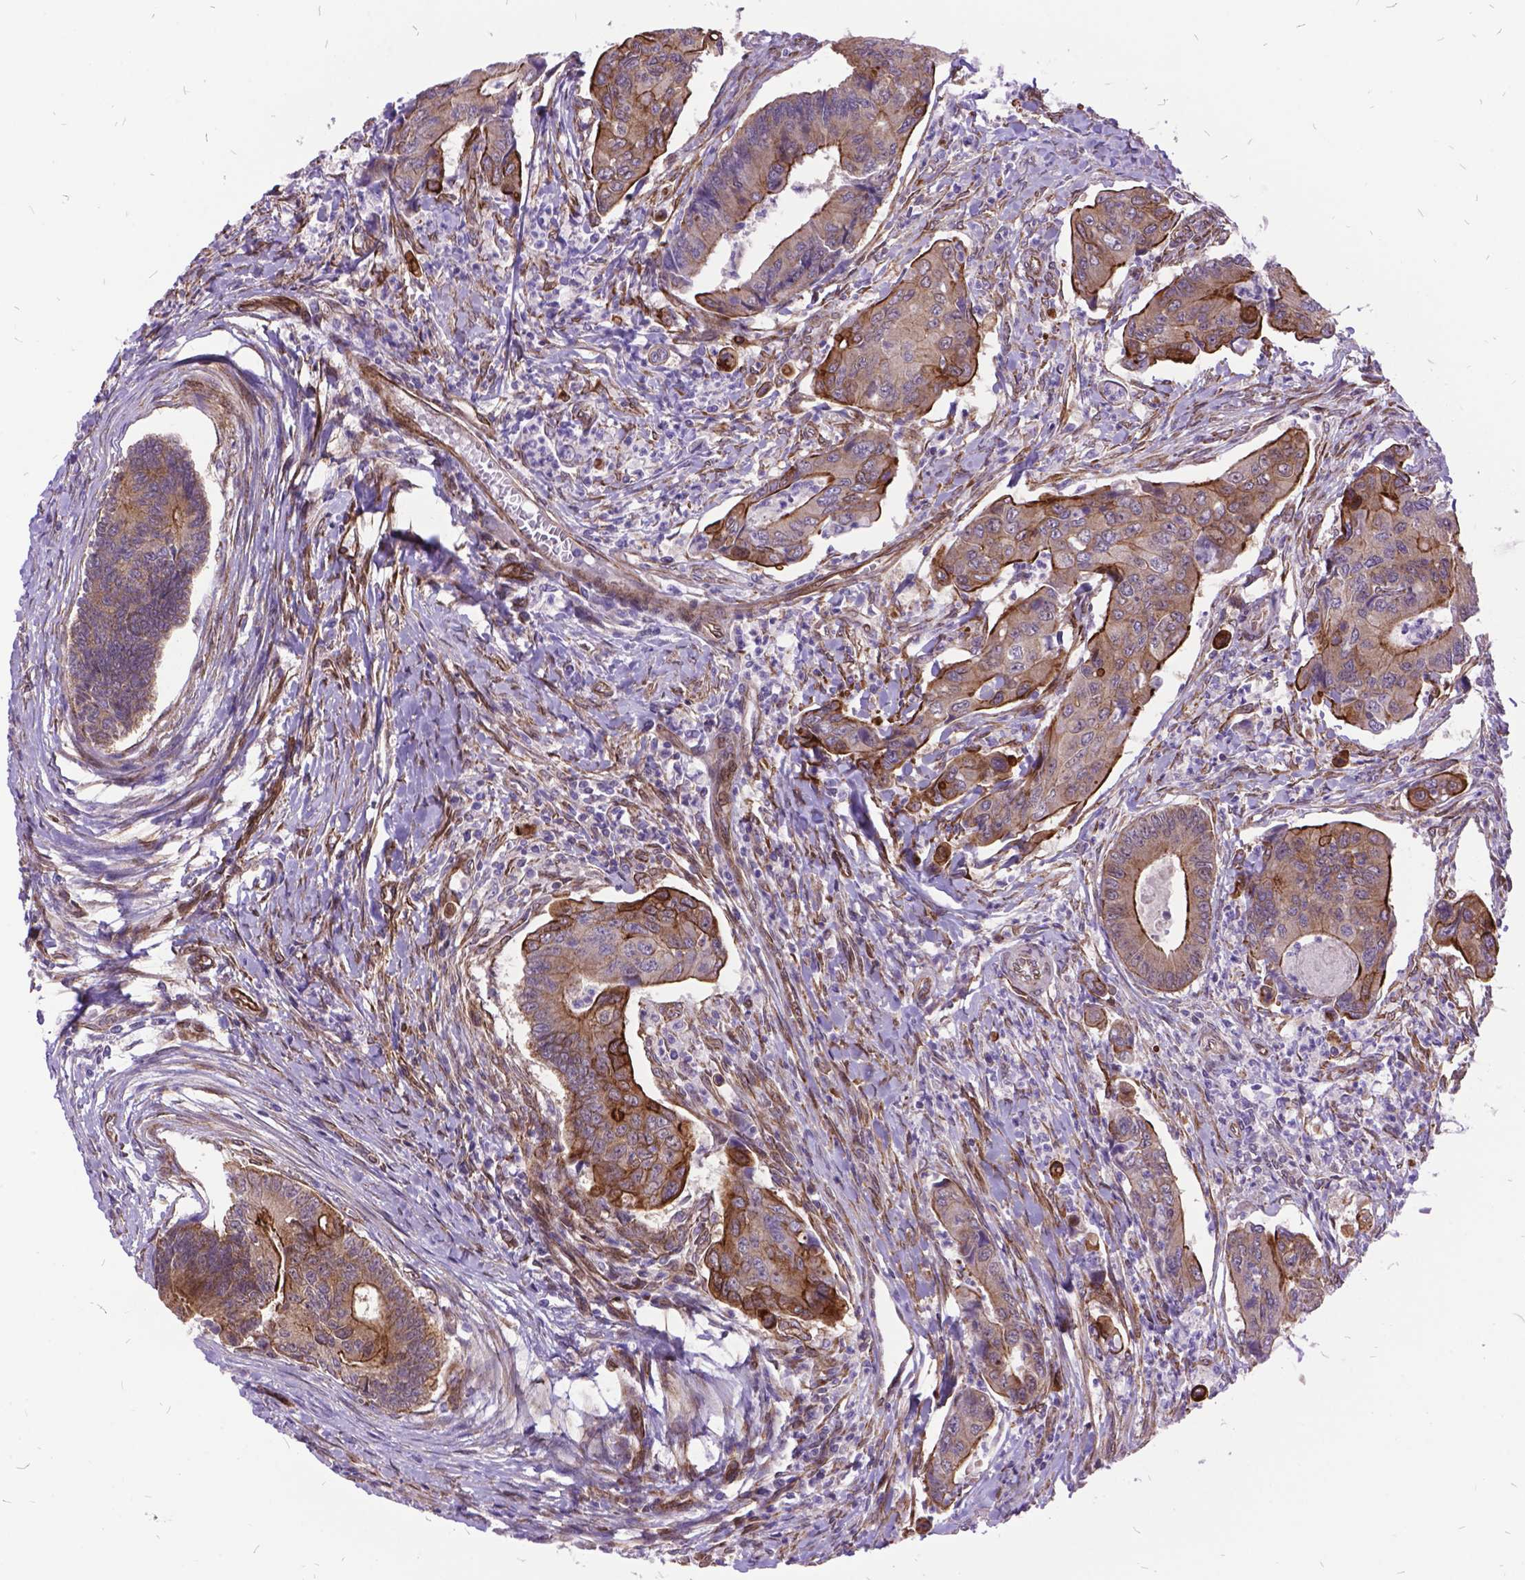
{"staining": {"intensity": "moderate", "quantity": ">75%", "location": "cytoplasmic/membranous"}, "tissue": "colorectal cancer", "cell_type": "Tumor cells", "image_type": "cancer", "snomed": [{"axis": "morphology", "description": "Adenocarcinoma, NOS"}, {"axis": "topography", "description": "Colon"}], "caption": "This histopathology image shows immunohistochemistry staining of human colorectal cancer, with medium moderate cytoplasmic/membranous staining in approximately >75% of tumor cells.", "gene": "GRB7", "patient": {"sex": "female", "age": 67}}